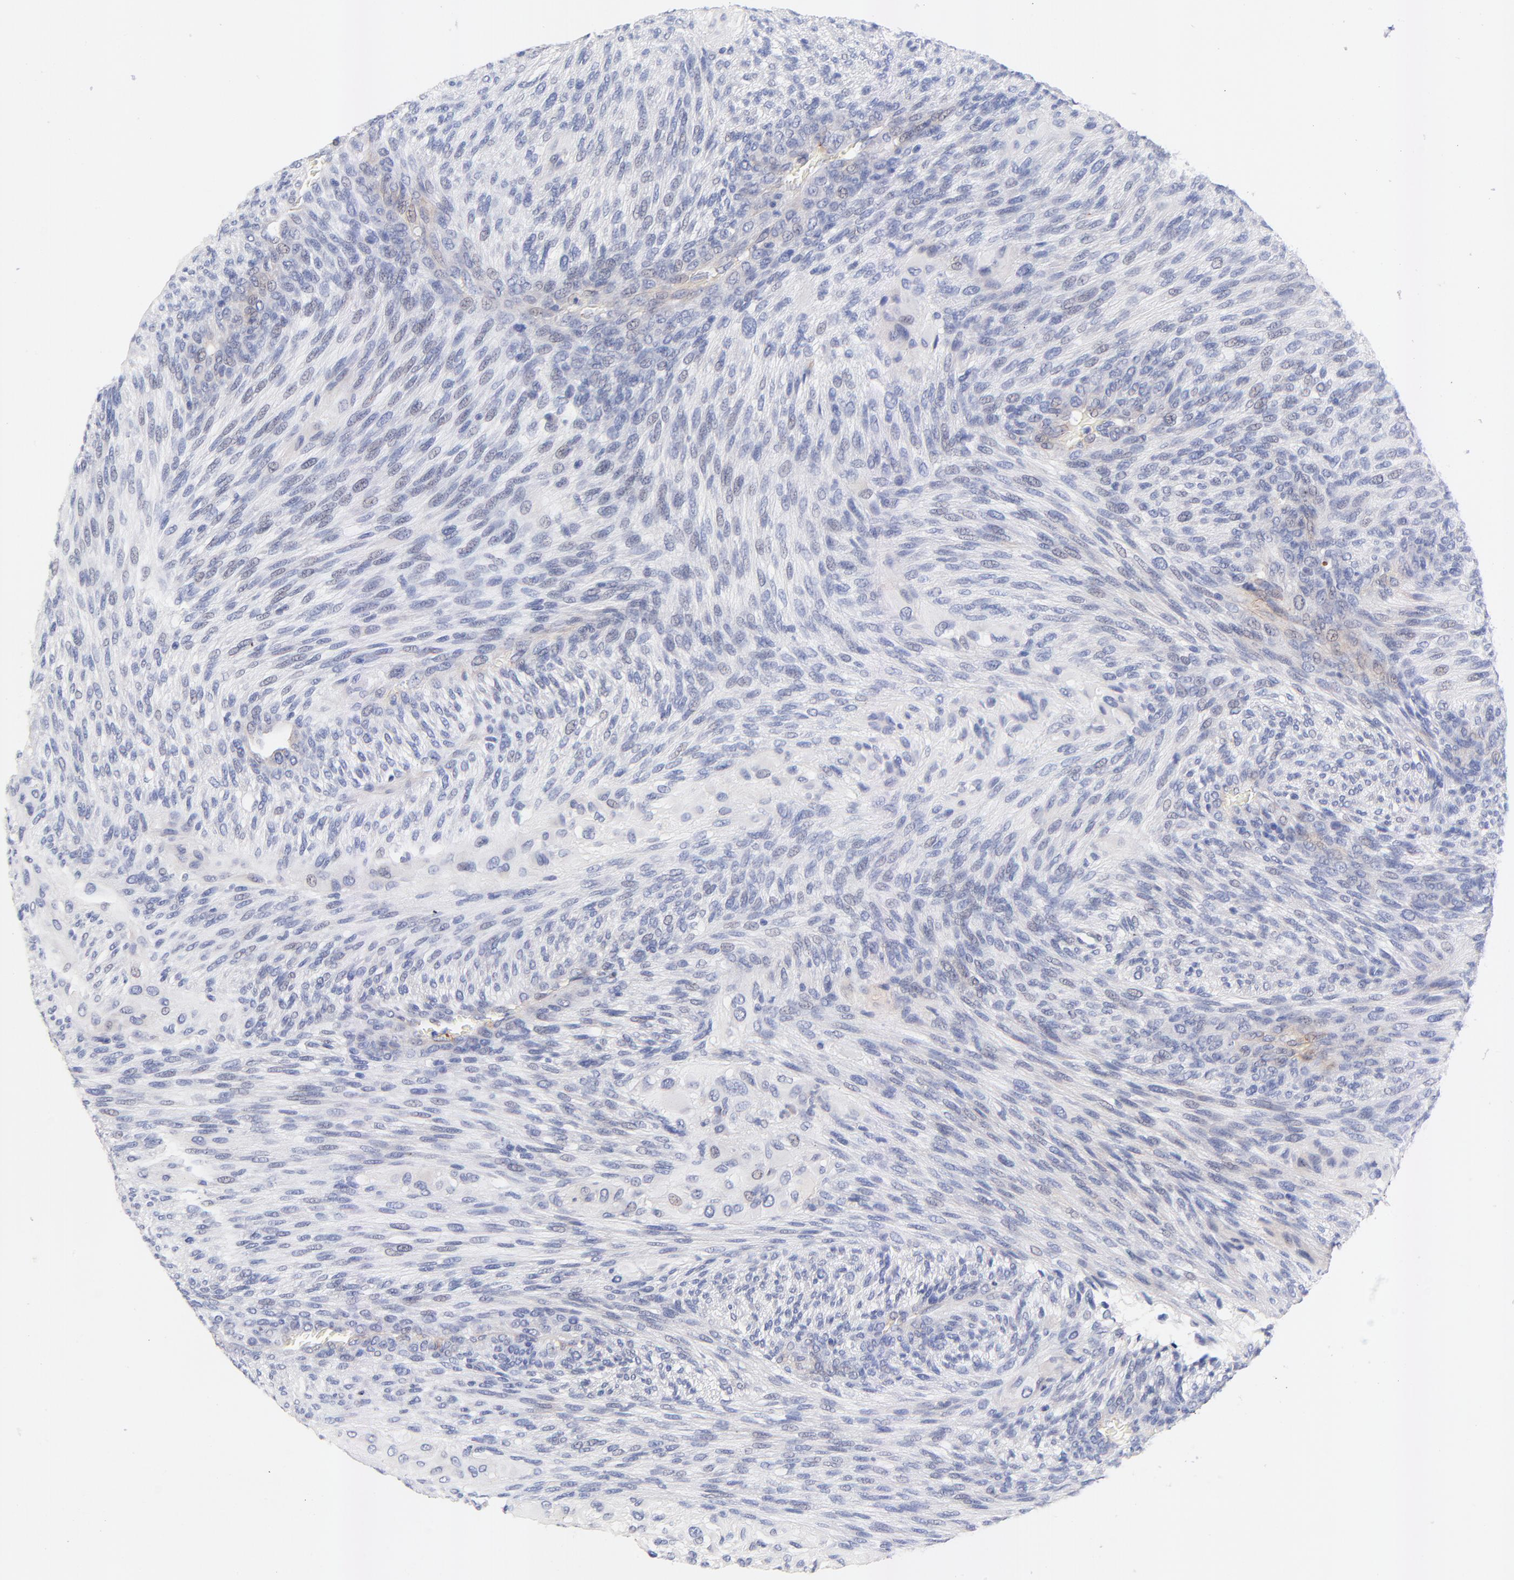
{"staining": {"intensity": "negative", "quantity": "none", "location": "none"}, "tissue": "glioma", "cell_type": "Tumor cells", "image_type": "cancer", "snomed": [{"axis": "morphology", "description": "Glioma, malignant, High grade"}, {"axis": "topography", "description": "Cerebral cortex"}], "caption": "Human malignant high-grade glioma stained for a protein using immunohistochemistry reveals no staining in tumor cells.", "gene": "FAM117B", "patient": {"sex": "female", "age": 55}}